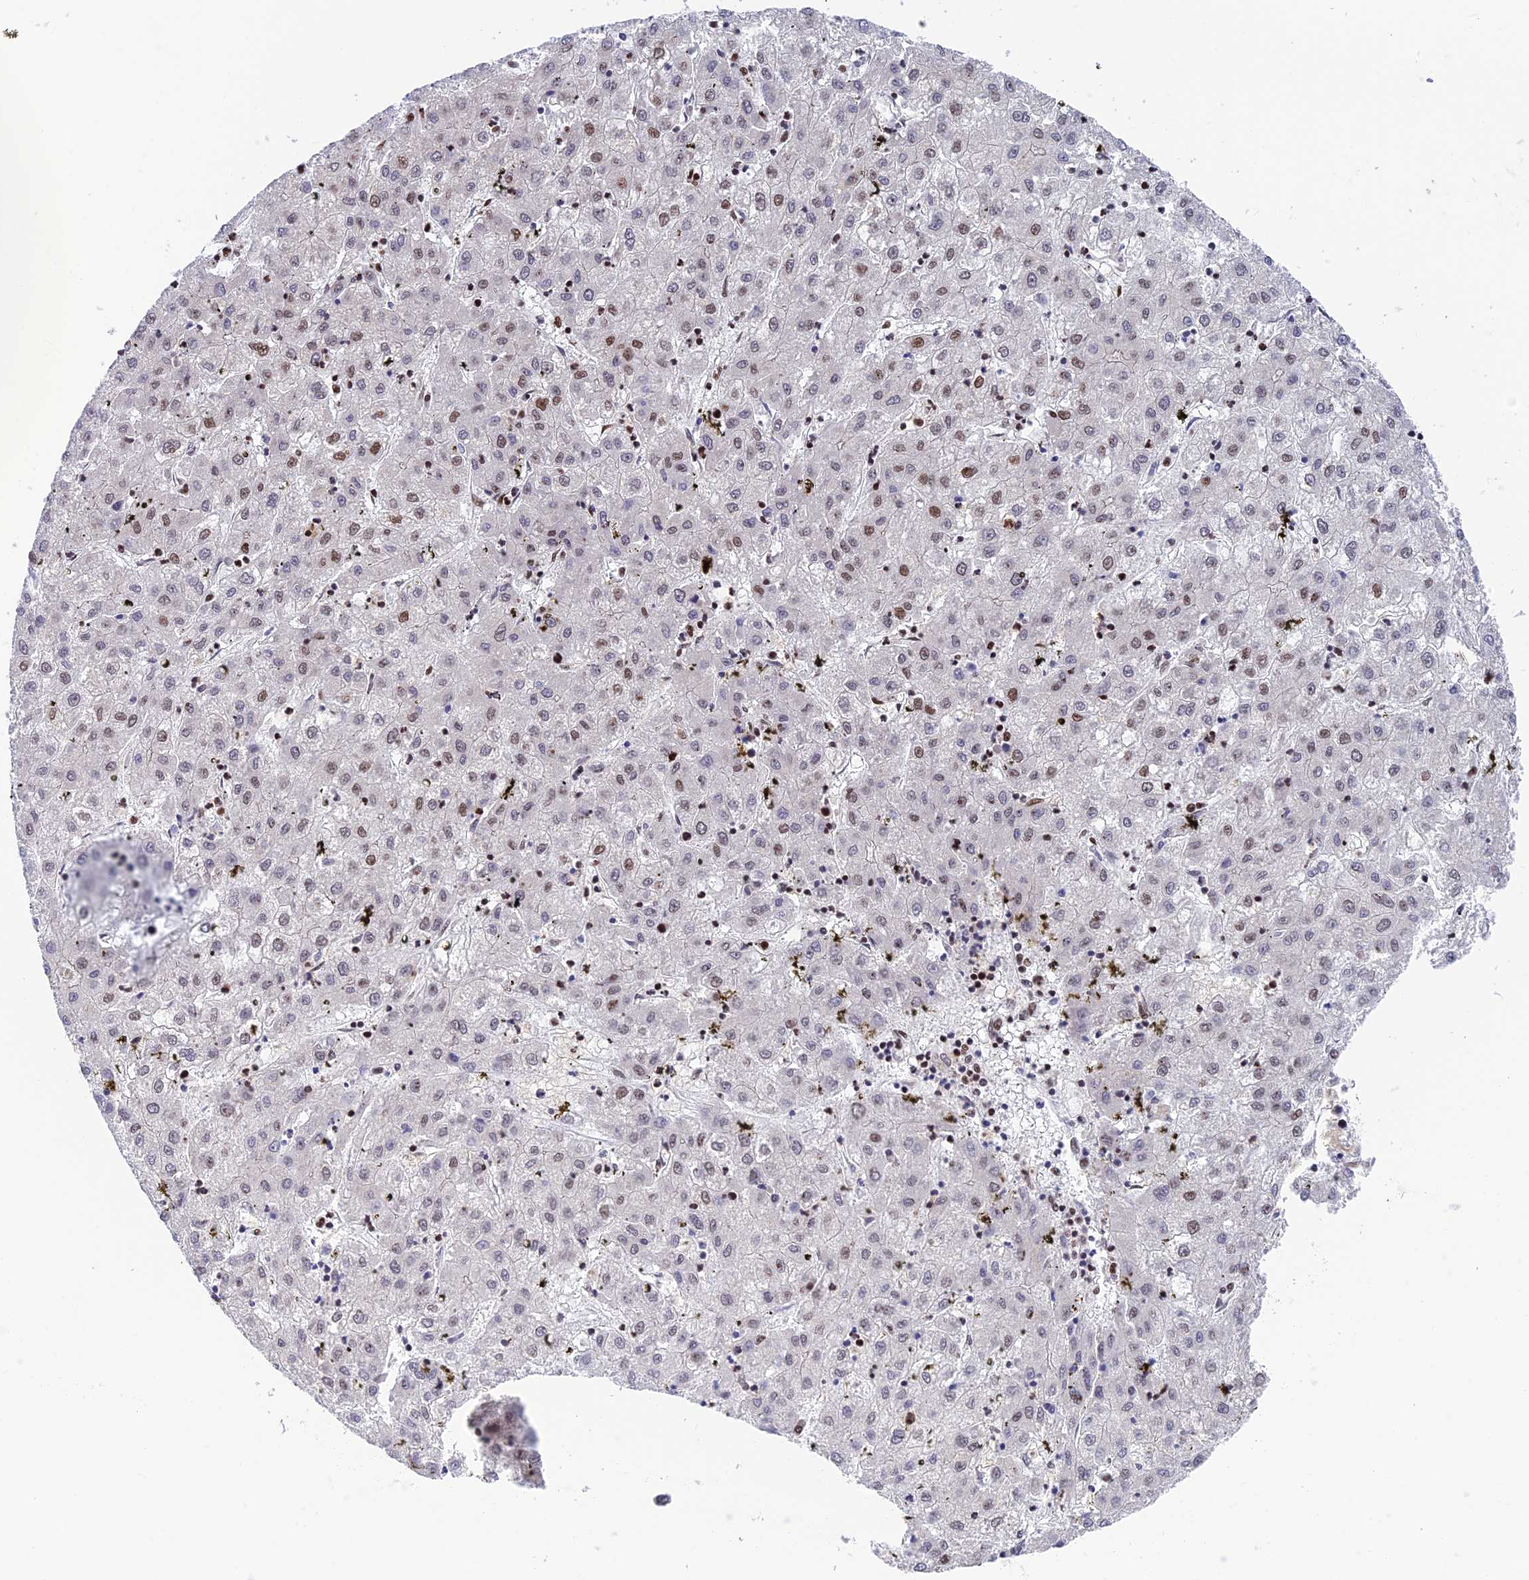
{"staining": {"intensity": "moderate", "quantity": "<25%", "location": "nuclear"}, "tissue": "liver cancer", "cell_type": "Tumor cells", "image_type": "cancer", "snomed": [{"axis": "morphology", "description": "Carcinoma, Hepatocellular, NOS"}, {"axis": "topography", "description": "Liver"}], "caption": "Immunohistochemistry (IHC) photomicrograph of neoplastic tissue: liver cancer (hepatocellular carcinoma) stained using IHC exhibits low levels of moderate protein expression localized specifically in the nuclear of tumor cells, appearing as a nuclear brown color.", "gene": "EEF1AKMT3", "patient": {"sex": "male", "age": 72}}